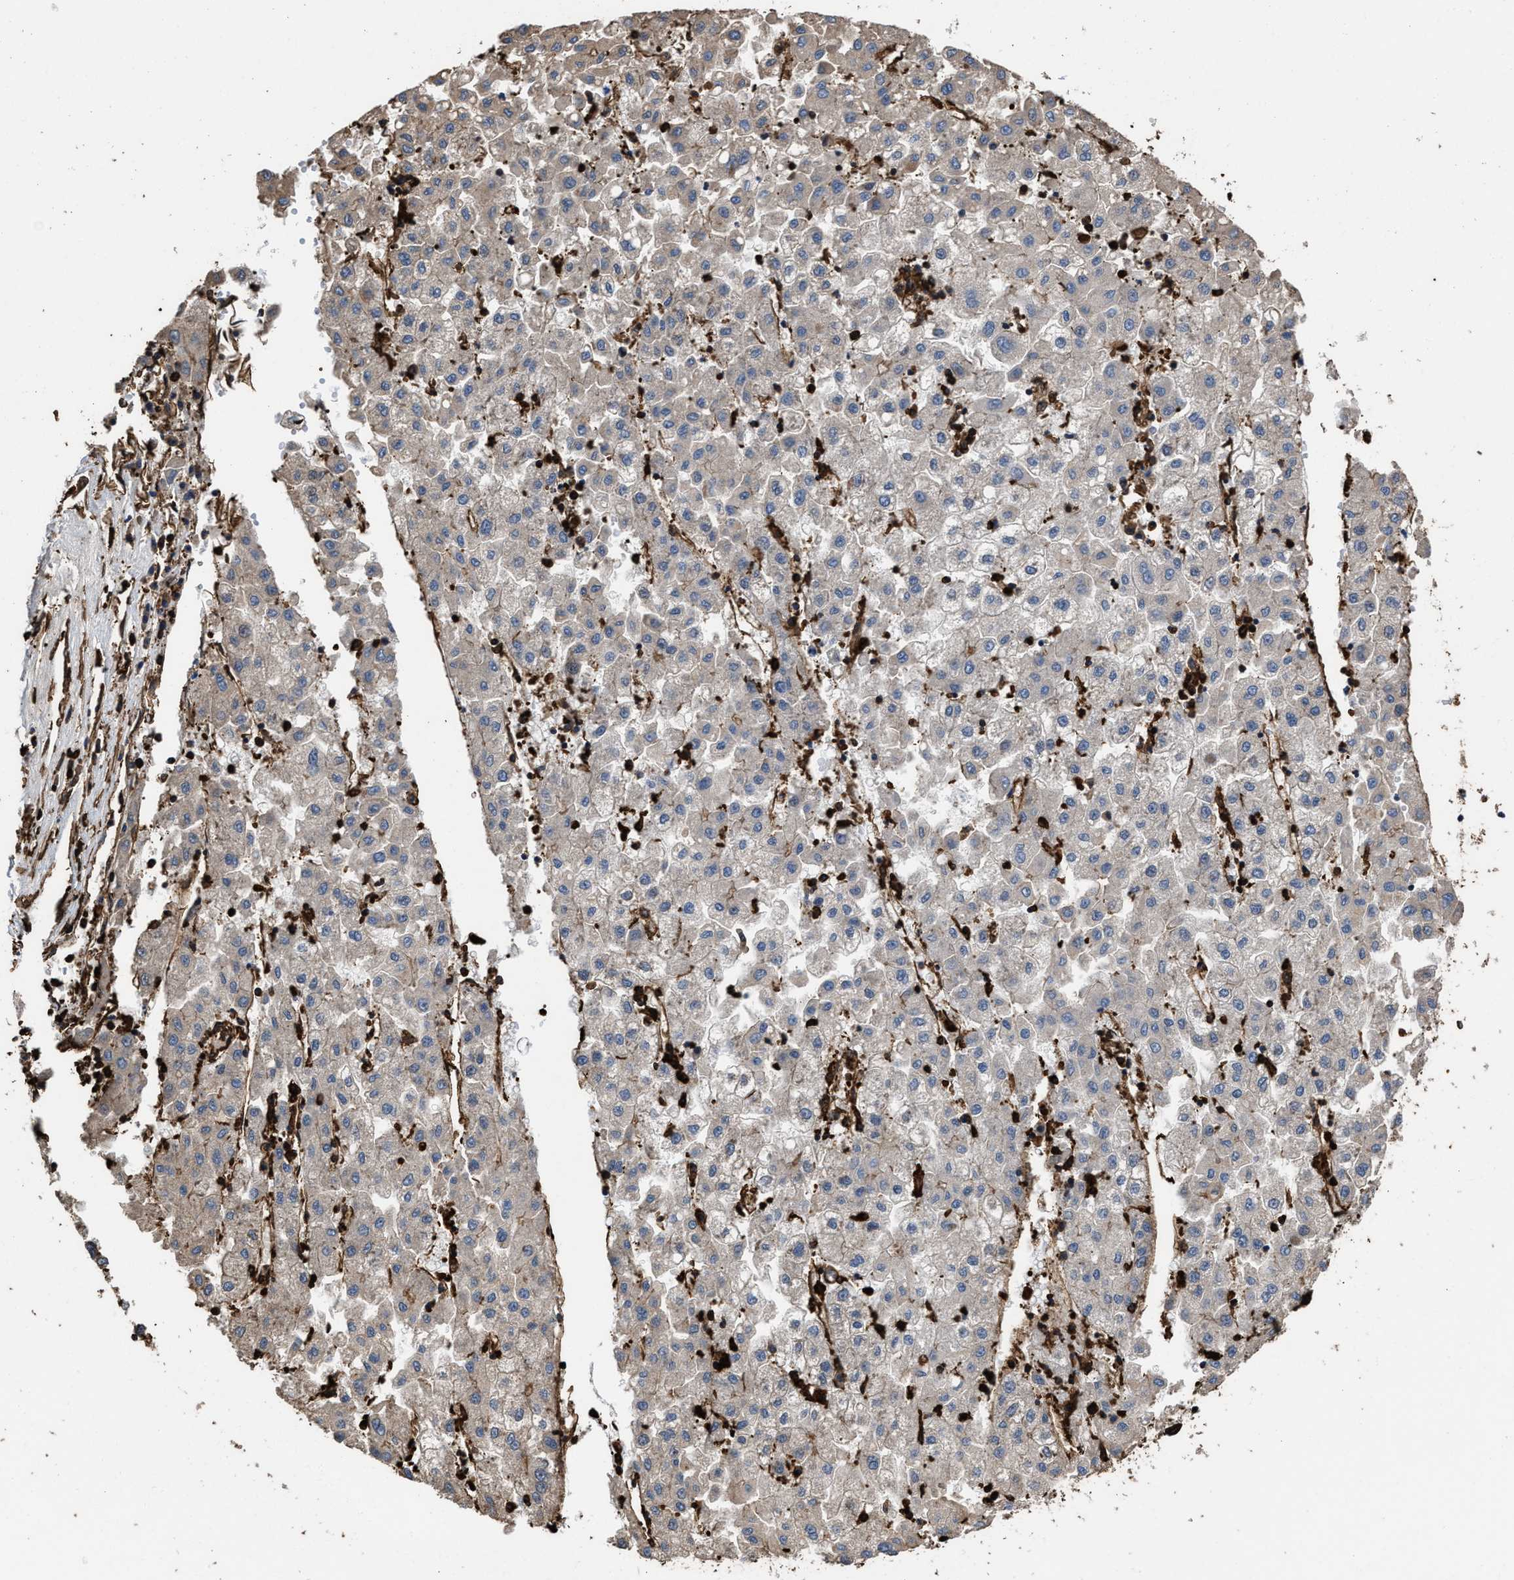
{"staining": {"intensity": "negative", "quantity": "none", "location": "none"}, "tissue": "liver cancer", "cell_type": "Tumor cells", "image_type": "cancer", "snomed": [{"axis": "morphology", "description": "Carcinoma, Hepatocellular, NOS"}, {"axis": "topography", "description": "Liver"}], "caption": "Image shows no protein expression in tumor cells of liver cancer (hepatocellular carcinoma) tissue. The staining is performed using DAB brown chromogen with nuclei counter-stained in using hematoxylin.", "gene": "KBTBD2", "patient": {"sex": "male", "age": 72}}